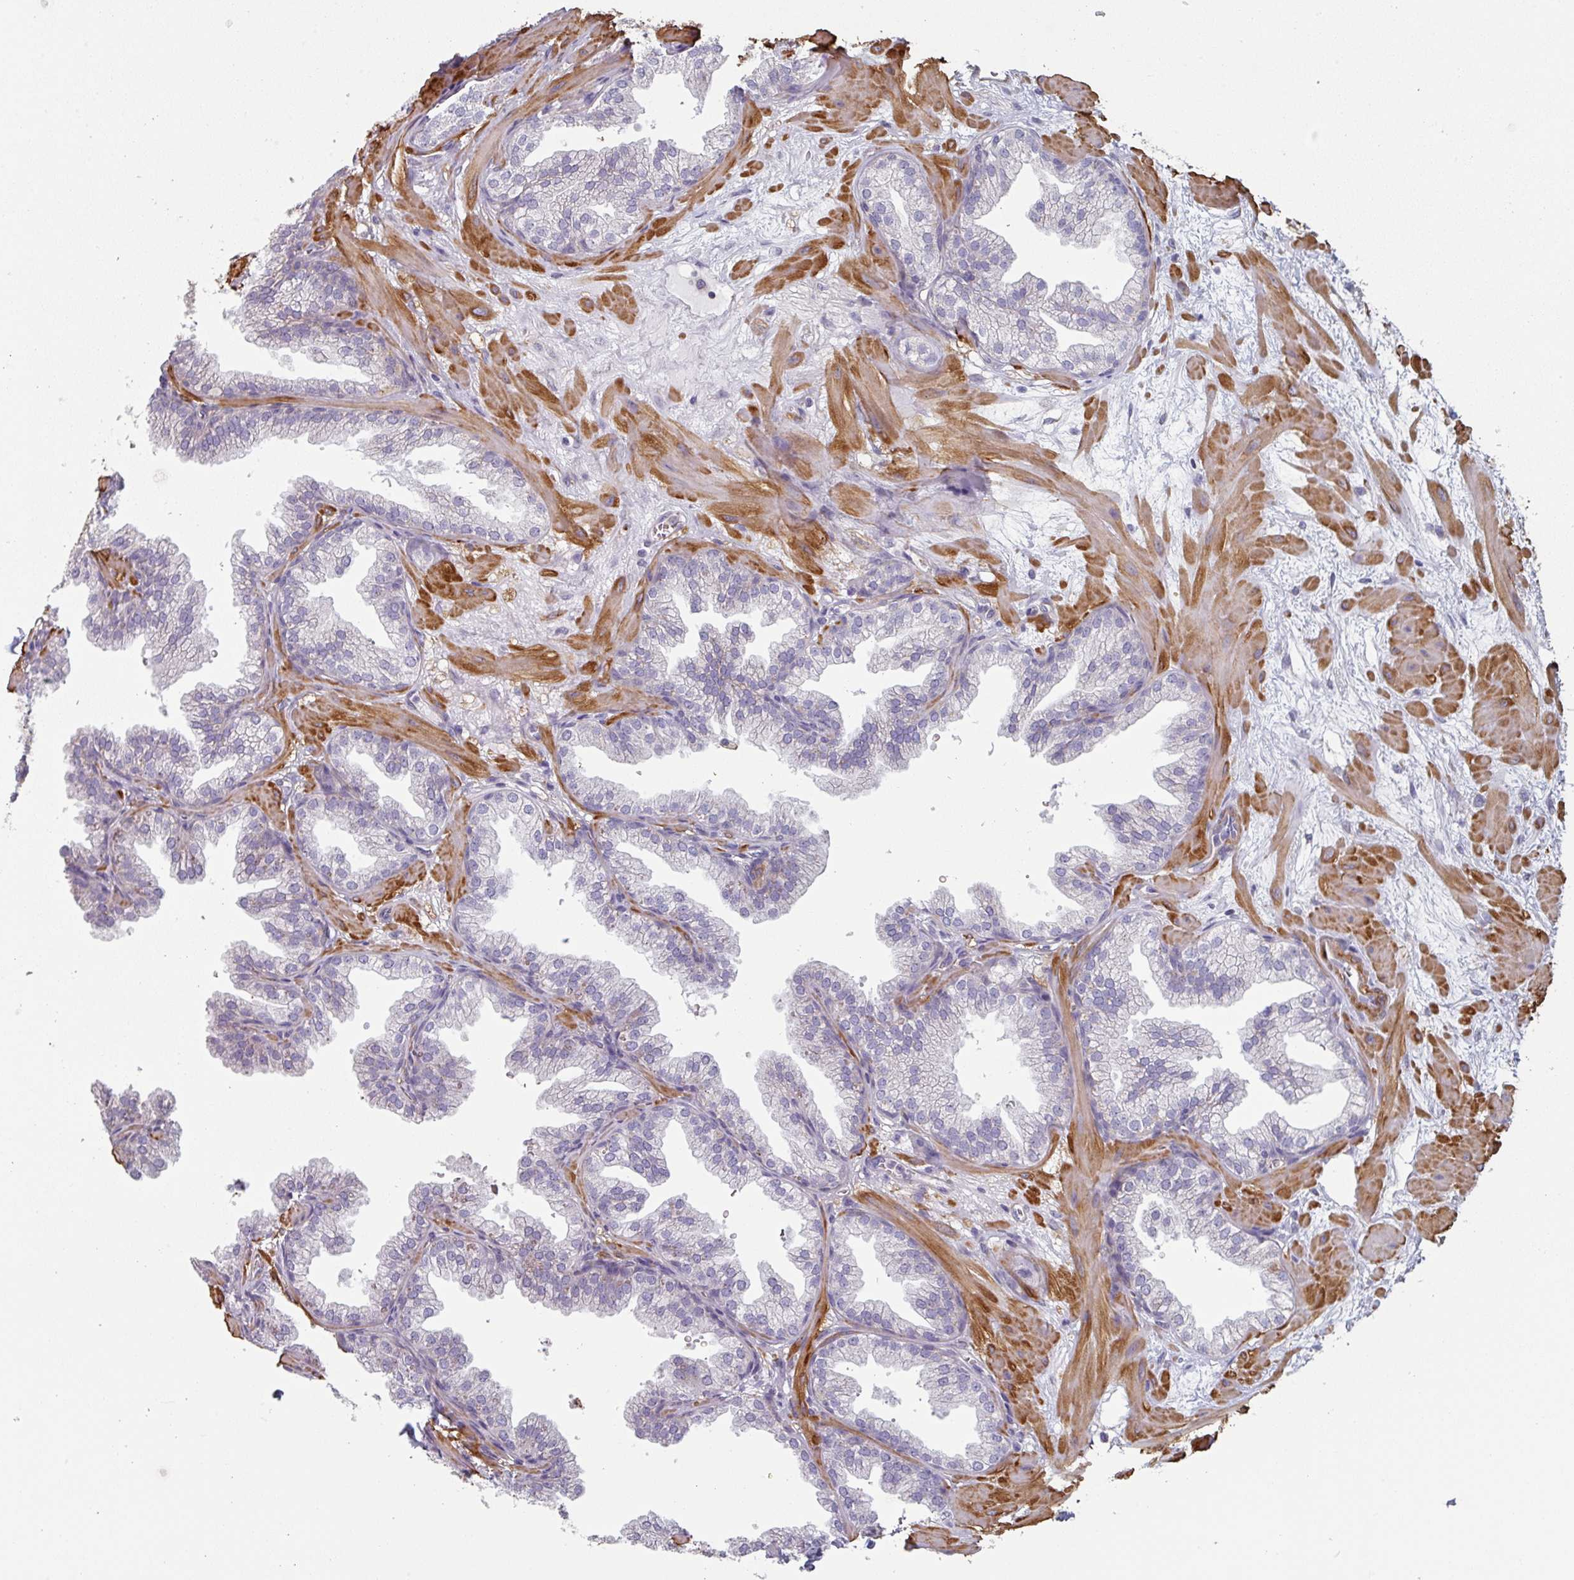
{"staining": {"intensity": "negative", "quantity": "none", "location": "none"}, "tissue": "prostate", "cell_type": "Glandular cells", "image_type": "normal", "snomed": [{"axis": "morphology", "description": "Normal tissue, NOS"}, {"axis": "topography", "description": "Prostate"}], "caption": "Immunohistochemistry (IHC) photomicrograph of unremarkable human prostate stained for a protein (brown), which demonstrates no positivity in glandular cells.", "gene": "GSTA1", "patient": {"sex": "male", "age": 37}}